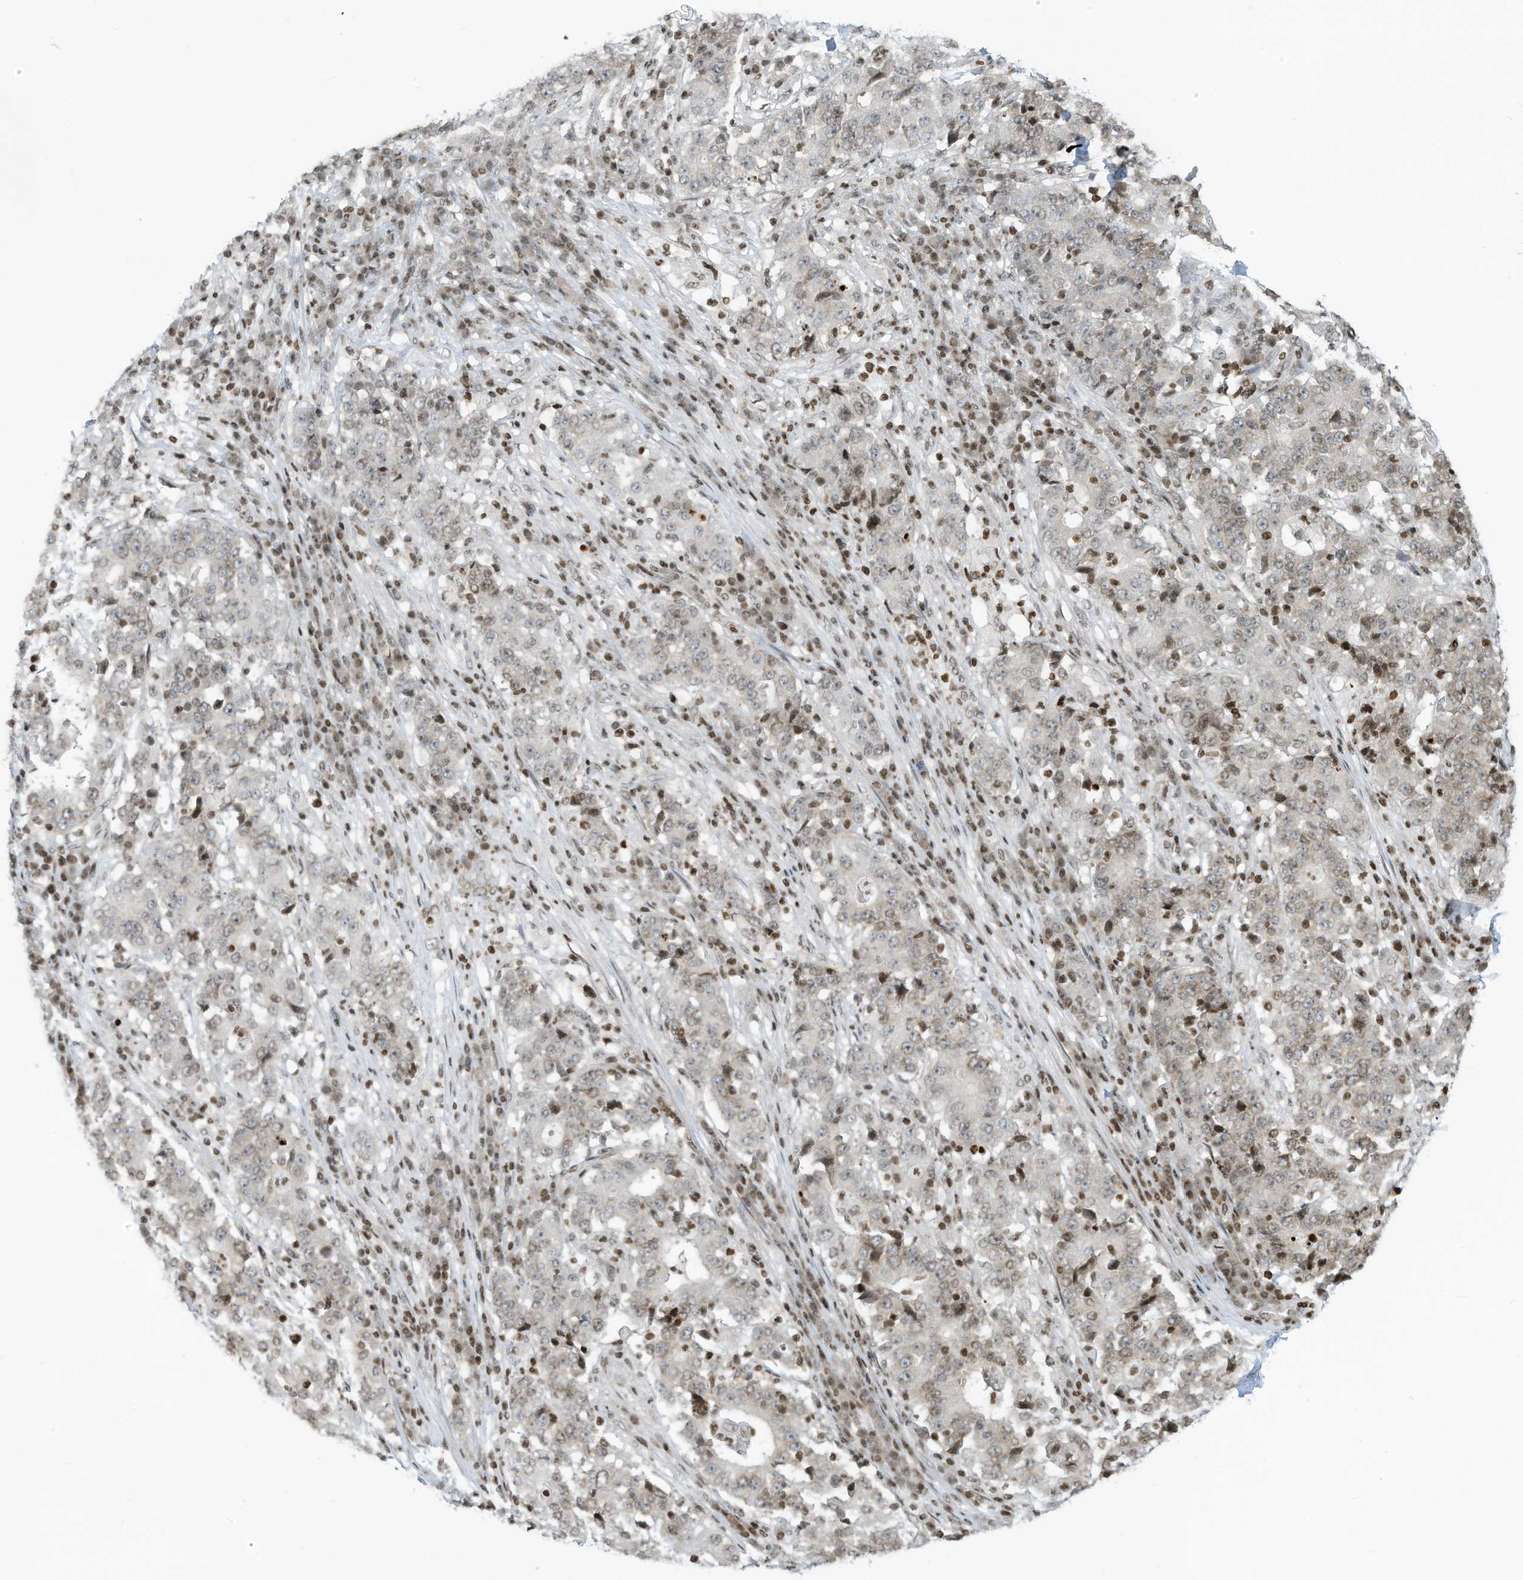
{"staining": {"intensity": "negative", "quantity": "none", "location": "none"}, "tissue": "stomach cancer", "cell_type": "Tumor cells", "image_type": "cancer", "snomed": [{"axis": "morphology", "description": "Adenocarcinoma, NOS"}, {"axis": "topography", "description": "Stomach"}], "caption": "Micrograph shows no protein expression in tumor cells of stomach cancer tissue. (DAB IHC visualized using brightfield microscopy, high magnification).", "gene": "ADI1", "patient": {"sex": "male", "age": 59}}